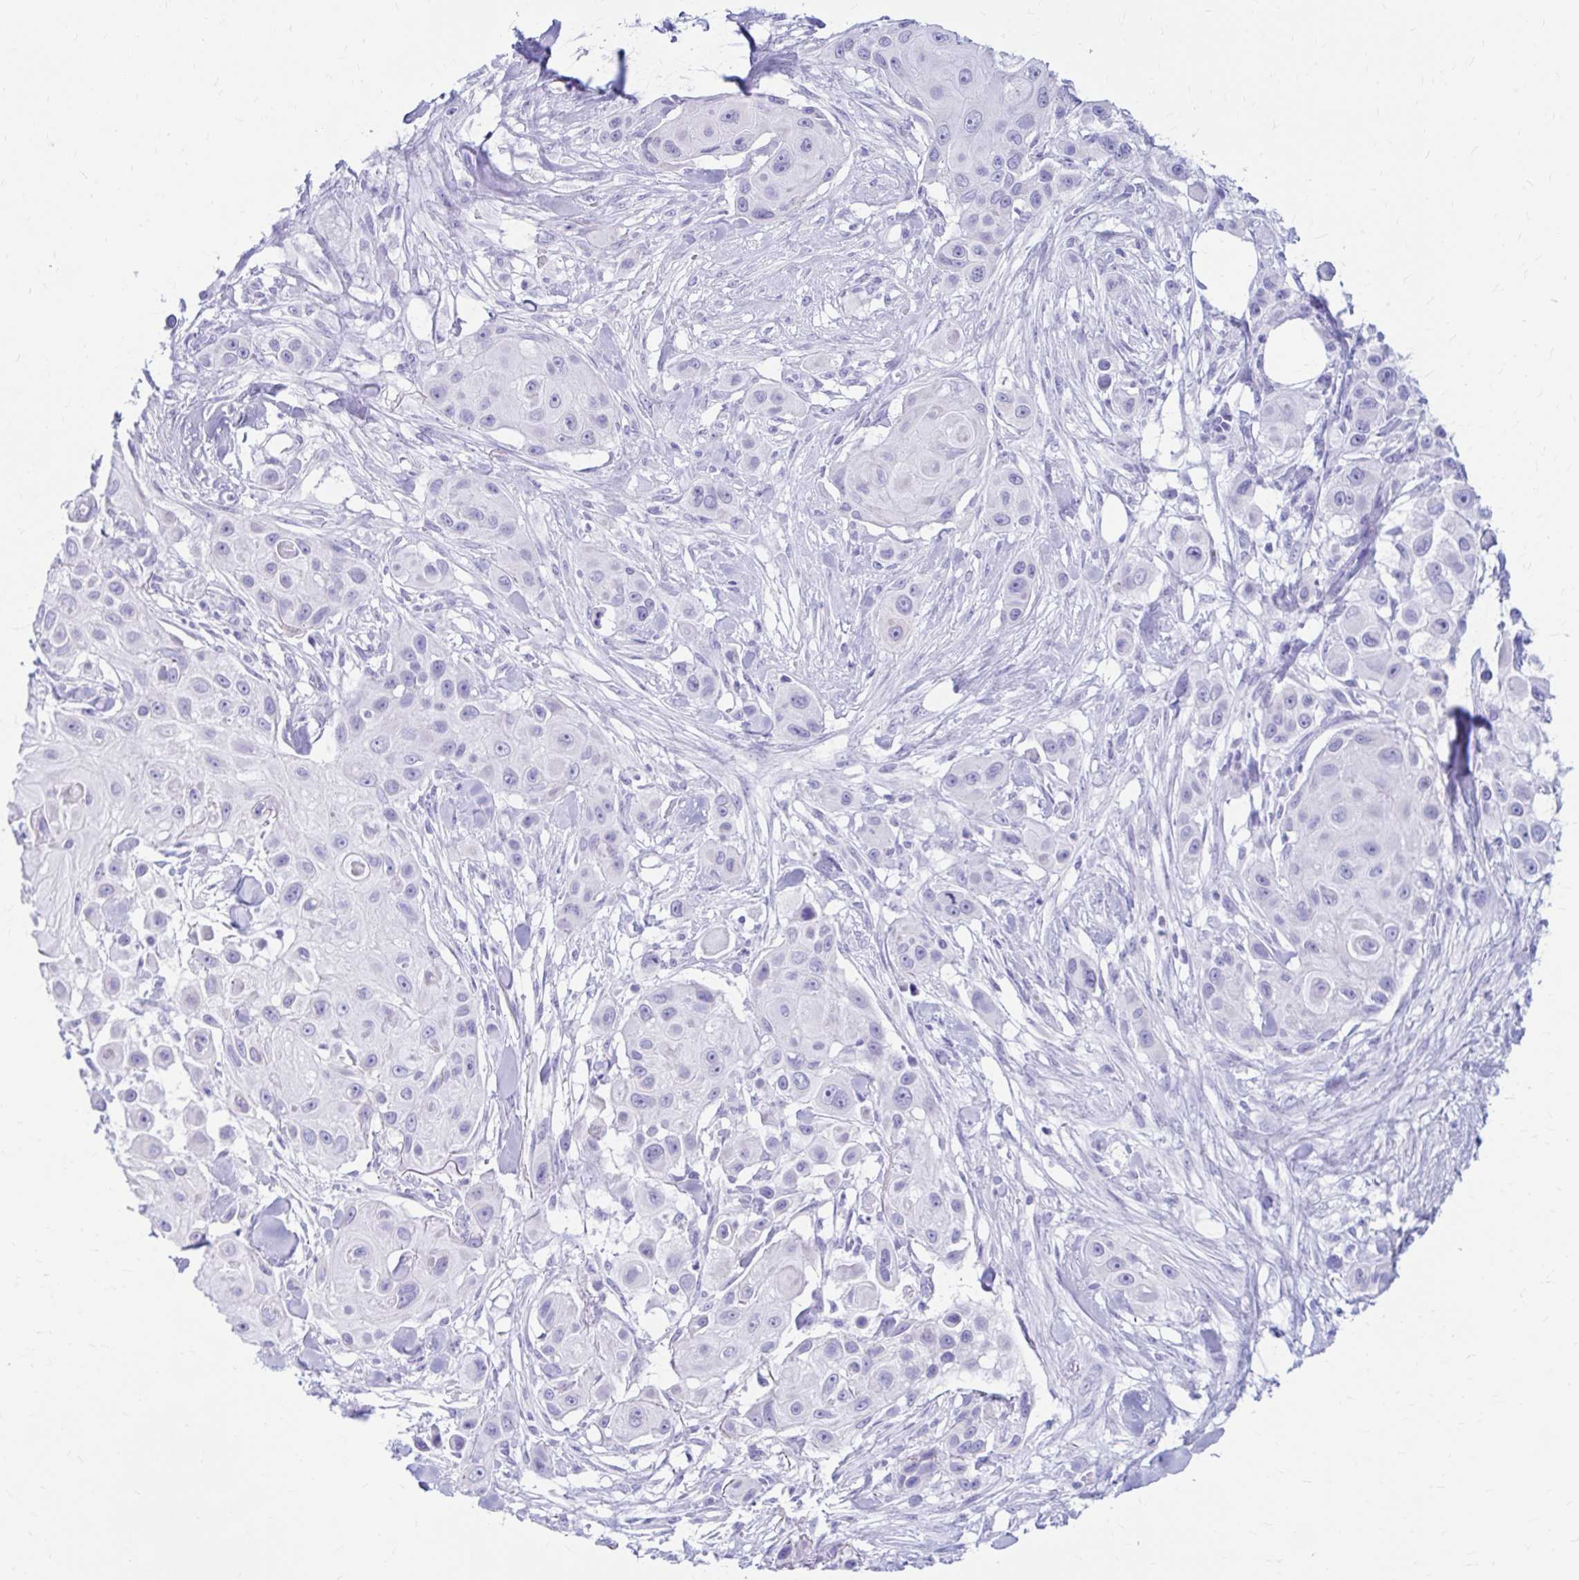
{"staining": {"intensity": "negative", "quantity": "none", "location": "none"}, "tissue": "skin cancer", "cell_type": "Tumor cells", "image_type": "cancer", "snomed": [{"axis": "morphology", "description": "Squamous cell carcinoma, NOS"}, {"axis": "topography", "description": "Skin"}], "caption": "A high-resolution photomicrograph shows IHC staining of skin cancer, which exhibits no significant staining in tumor cells.", "gene": "NSG2", "patient": {"sex": "male", "age": 63}}